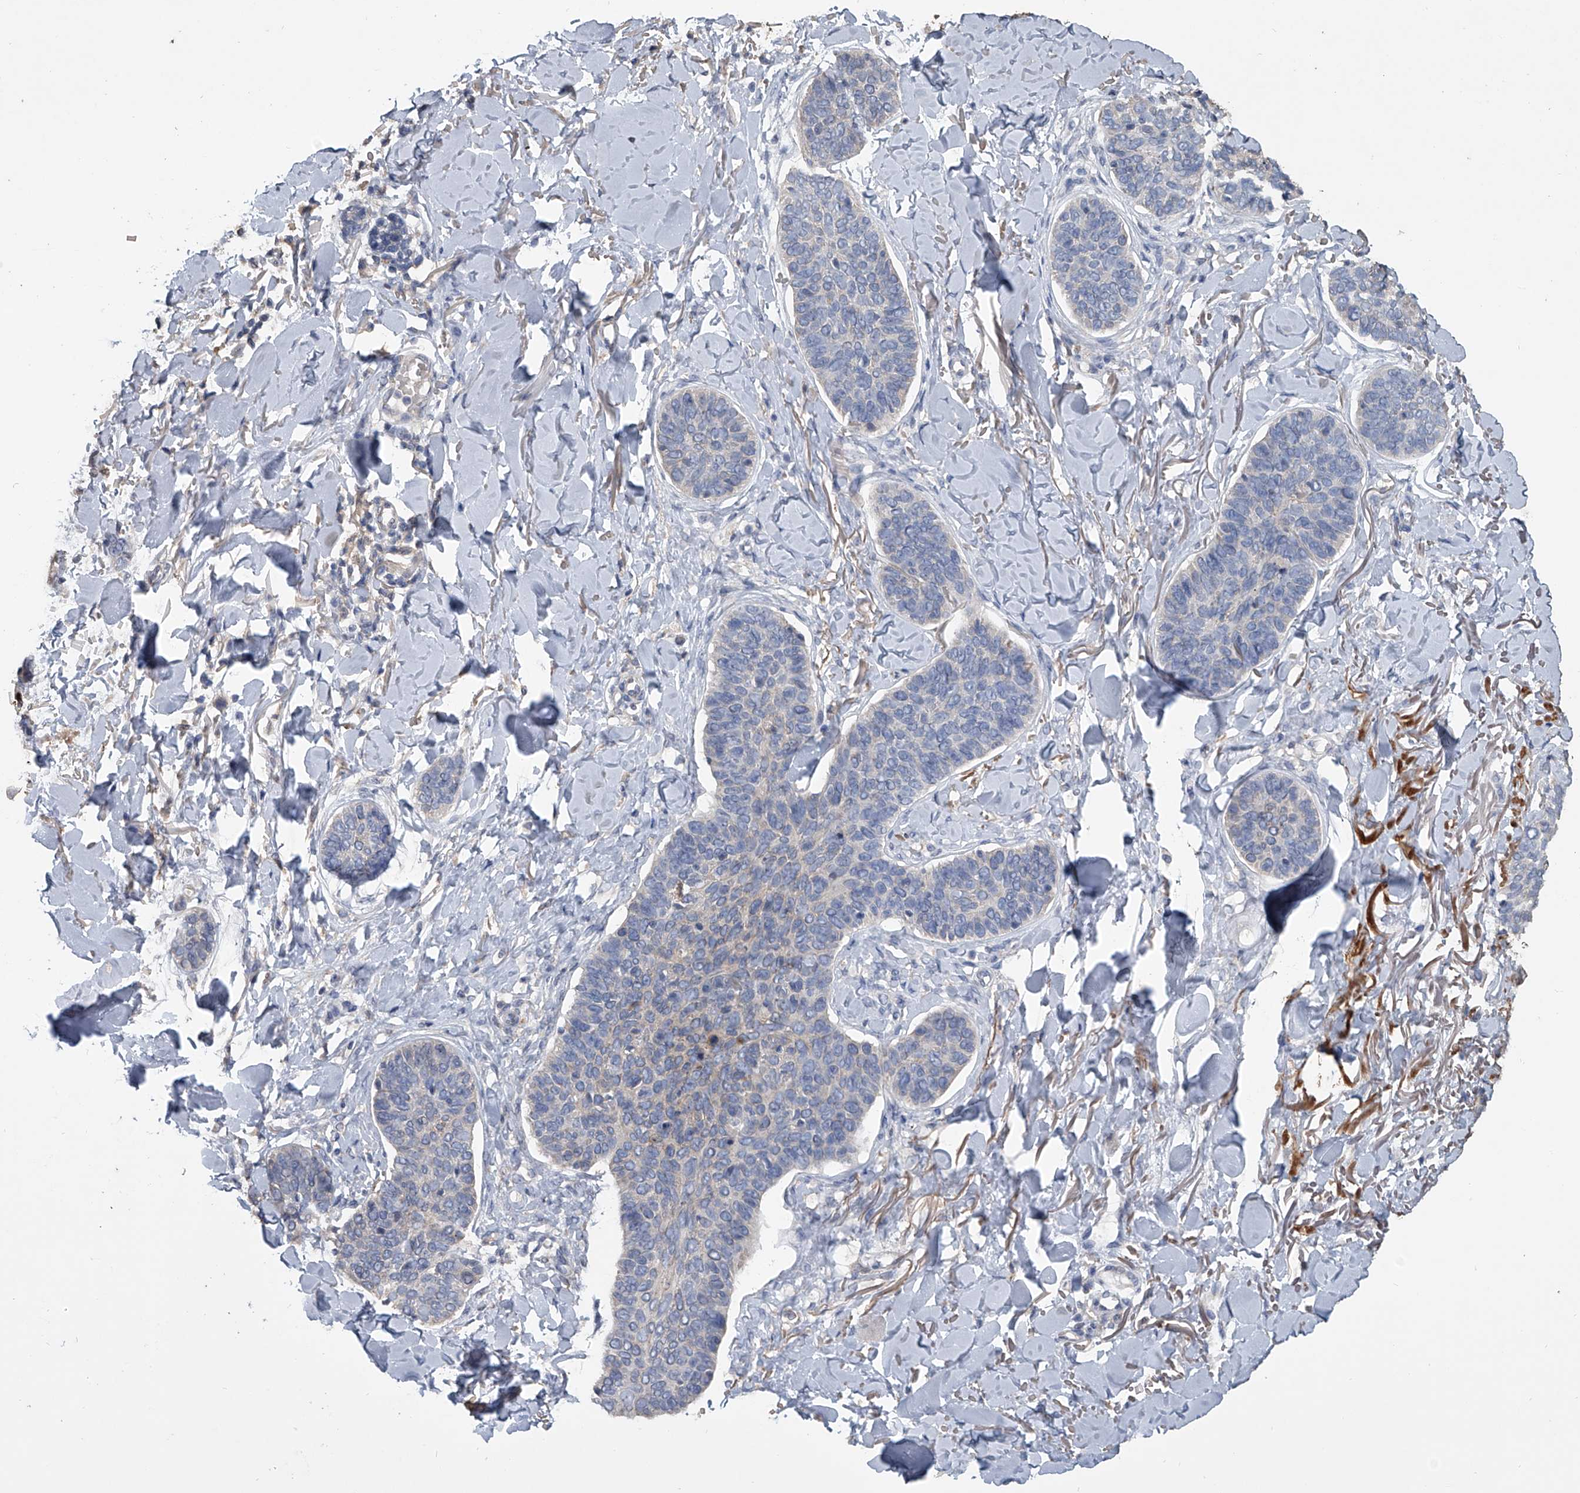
{"staining": {"intensity": "negative", "quantity": "none", "location": "none"}, "tissue": "skin cancer", "cell_type": "Tumor cells", "image_type": "cancer", "snomed": [{"axis": "morphology", "description": "Basal cell carcinoma"}, {"axis": "topography", "description": "Skin"}], "caption": "DAB (3,3'-diaminobenzidine) immunohistochemical staining of skin cancer (basal cell carcinoma) shows no significant staining in tumor cells.", "gene": "DOCK9", "patient": {"sex": "male", "age": 85}}